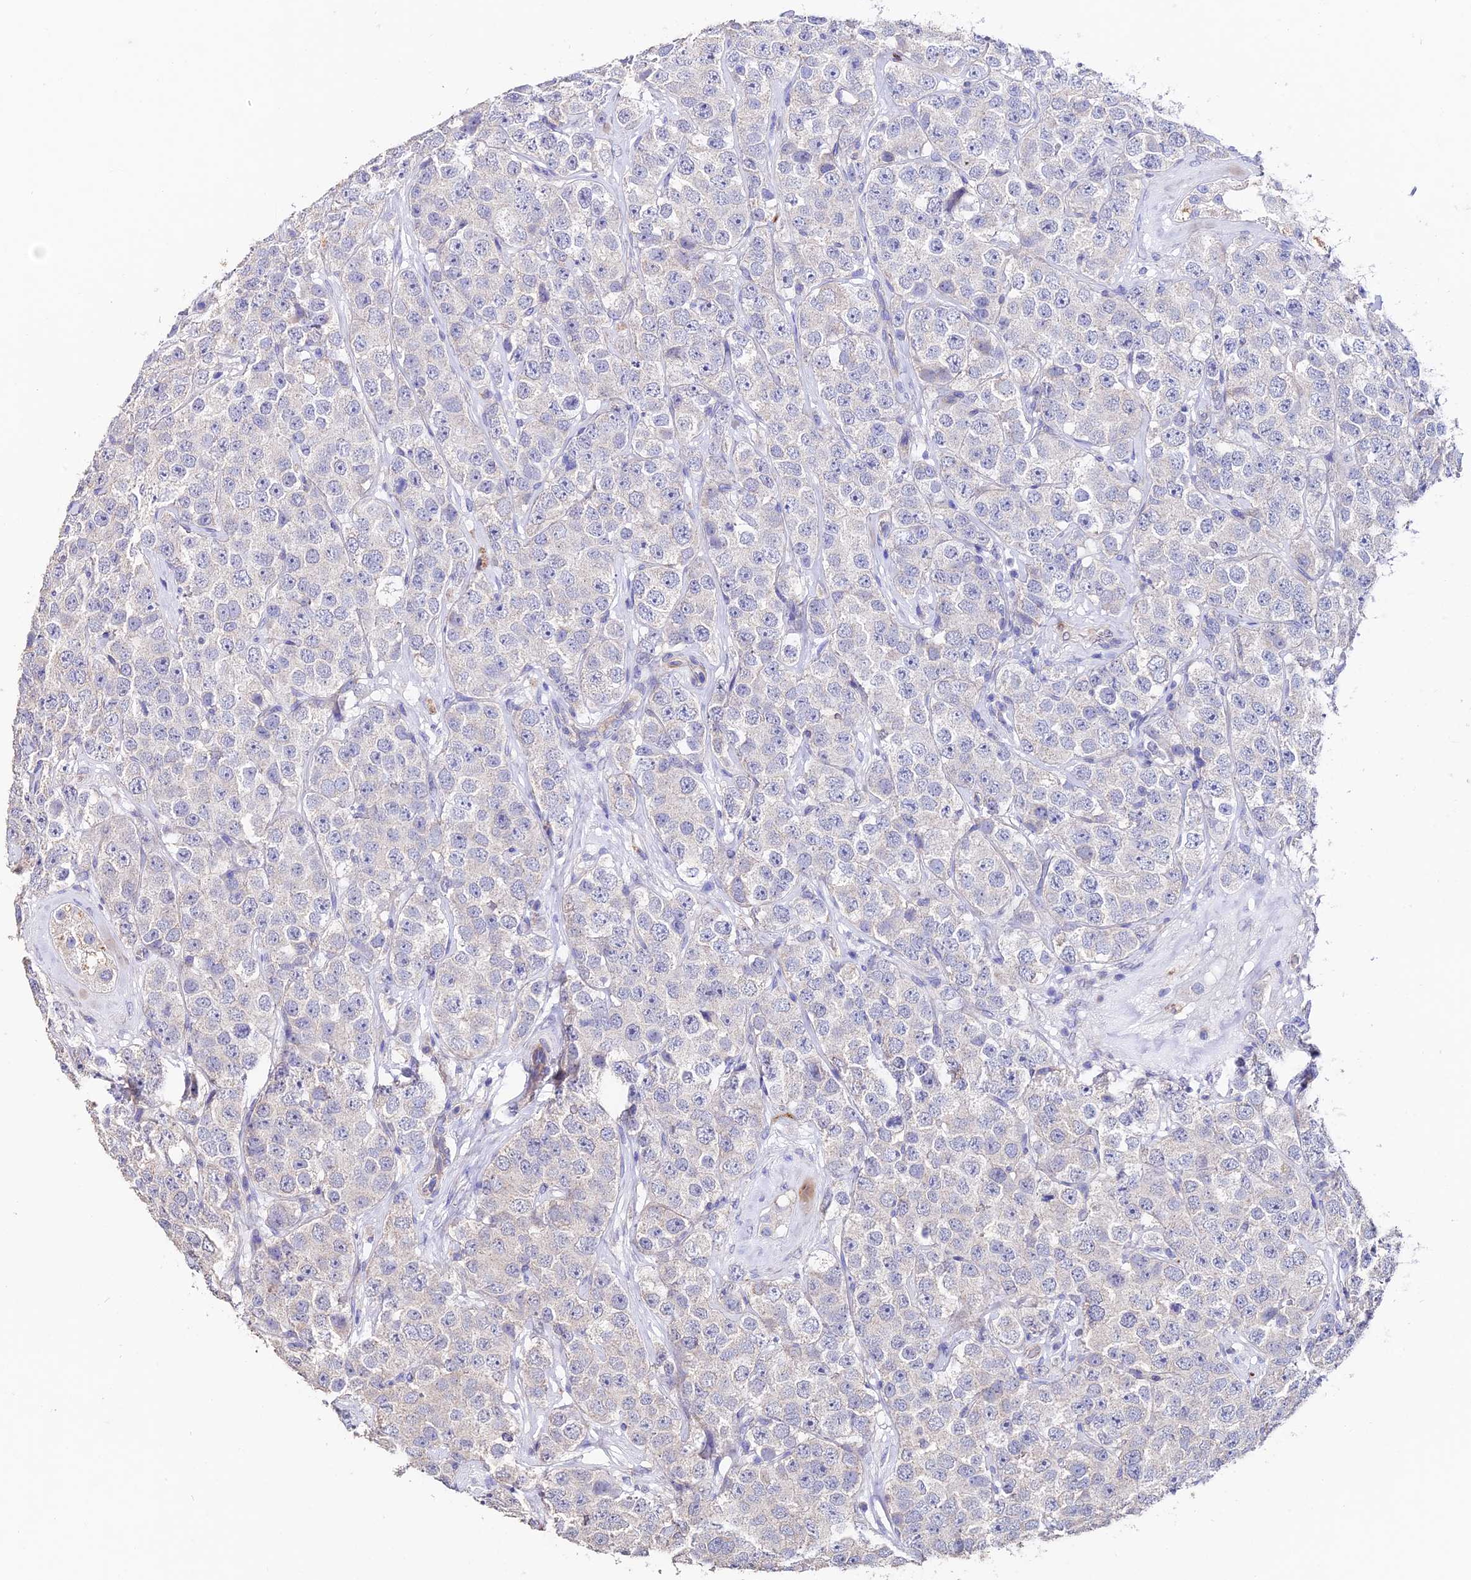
{"staining": {"intensity": "negative", "quantity": "none", "location": "none"}, "tissue": "testis cancer", "cell_type": "Tumor cells", "image_type": "cancer", "snomed": [{"axis": "morphology", "description": "Seminoma, NOS"}, {"axis": "topography", "description": "Testis"}], "caption": "This is an IHC micrograph of testis cancer (seminoma). There is no expression in tumor cells.", "gene": "ESM1", "patient": {"sex": "male", "age": 28}}